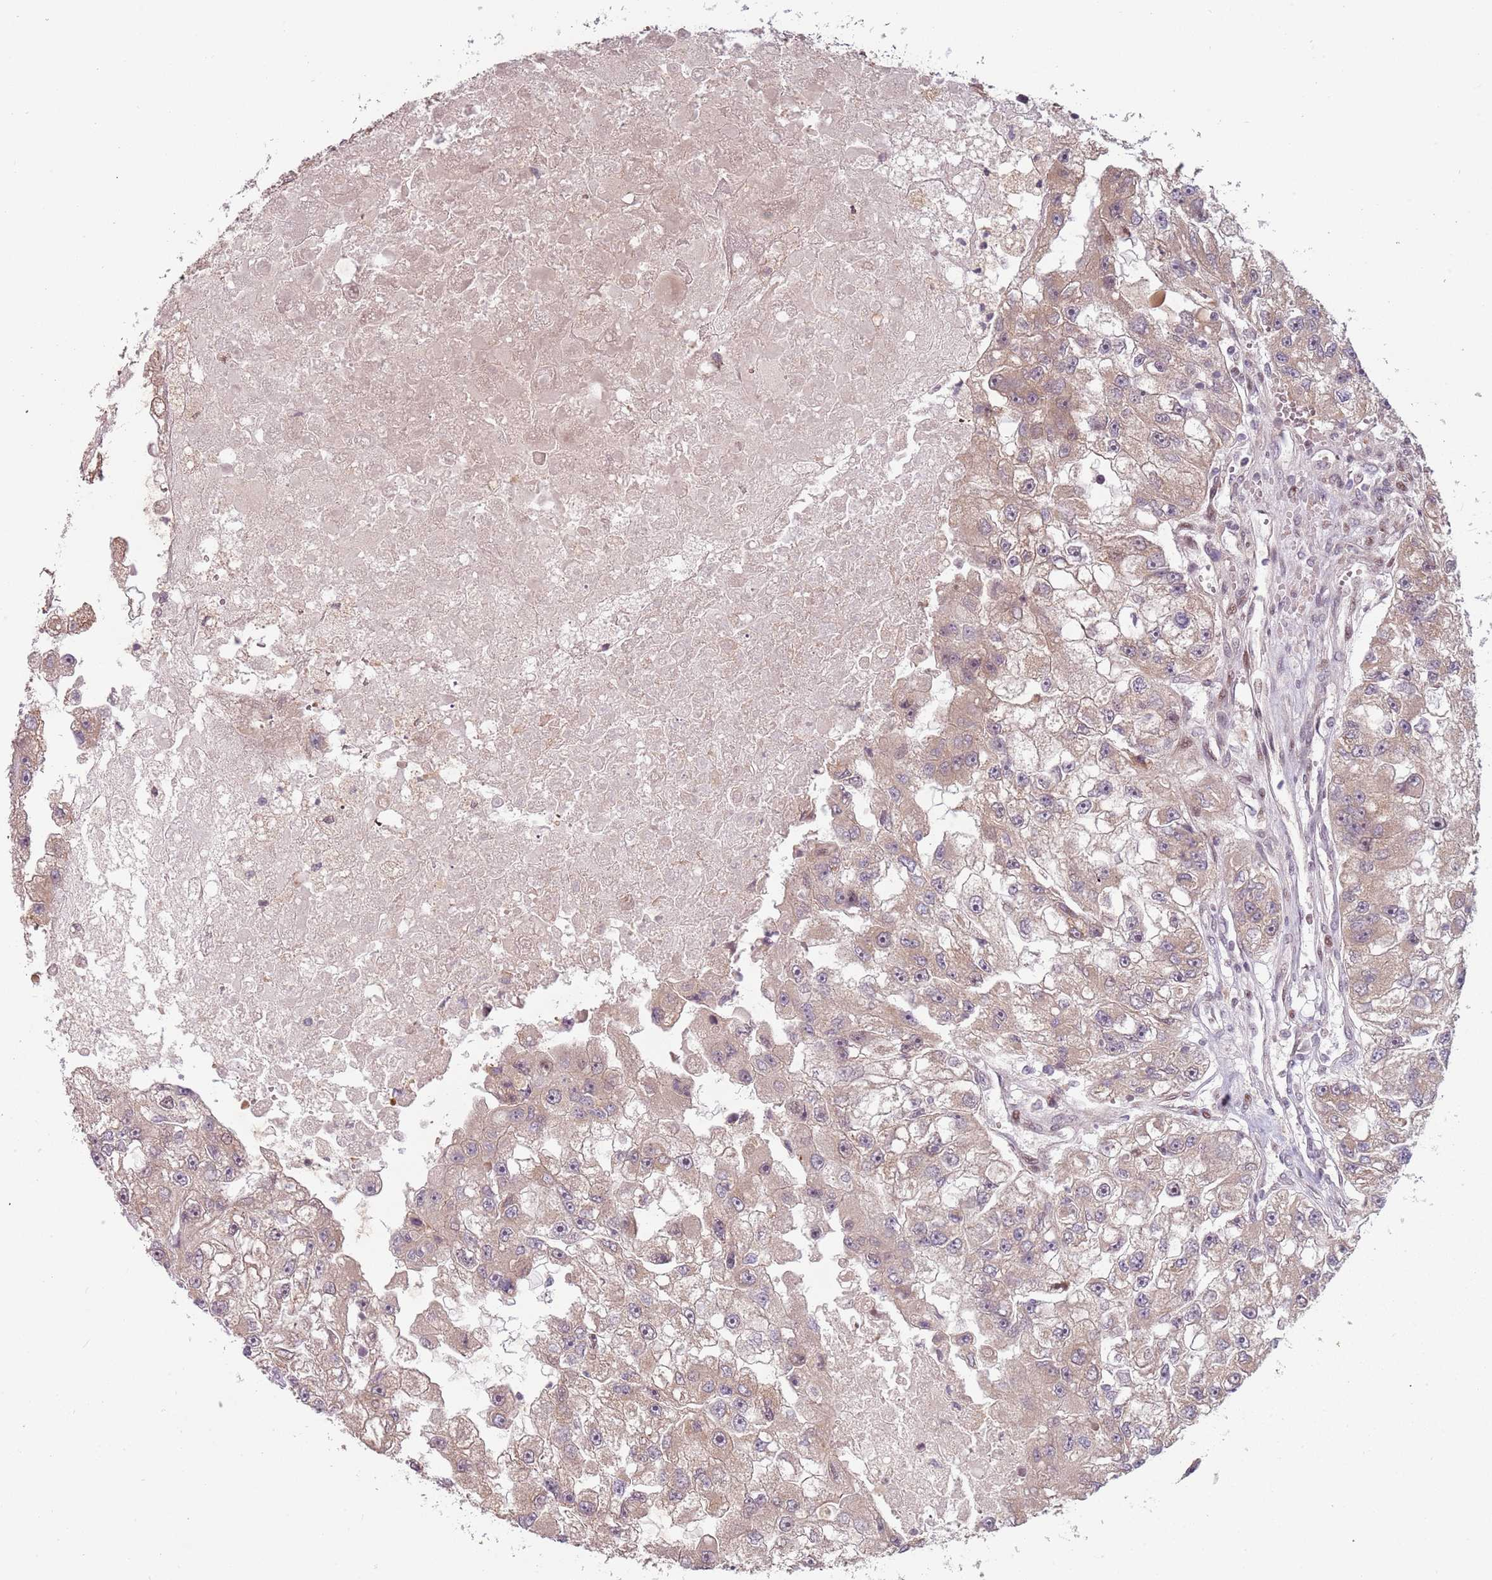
{"staining": {"intensity": "weak", "quantity": ">75%", "location": "cytoplasmic/membranous"}, "tissue": "renal cancer", "cell_type": "Tumor cells", "image_type": "cancer", "snomed": [{"axis": "morphology", "description": "Adenocarcinoma, NOS"}, {"axis": "topography", "description": "Kidney"}], "caption": "Renal adenocarcinoma was stained to show a protein in brown. There is low levels of weak cytoplasmic/membranous staining in approximately >75% of tumor cells. (DAB = brown stain, brightfield microscopy at high magnification).", "gene": "ADGRG1", "patient": {"sex": "male", "age": 63}}